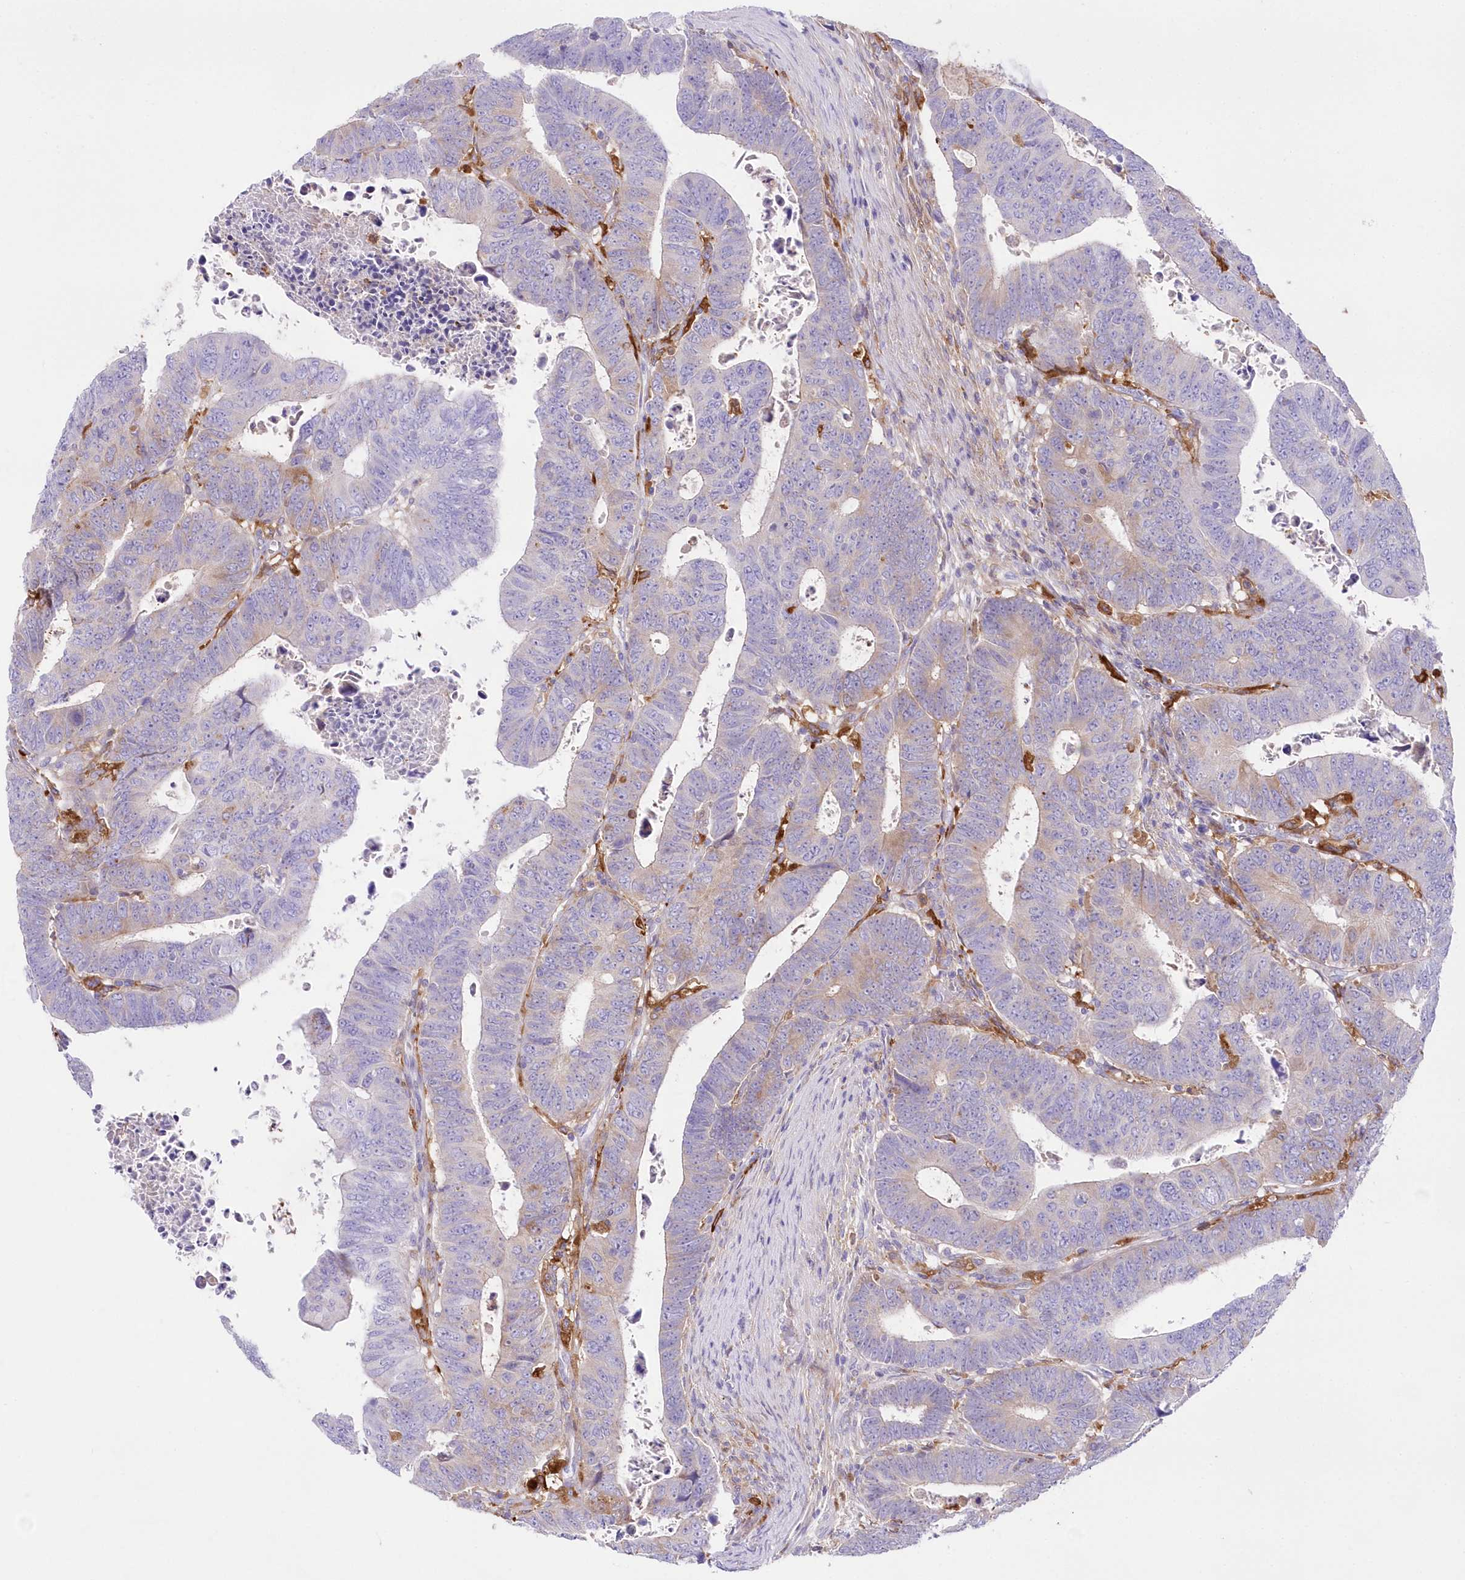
{"staining": {"intensity": "weak", "quantity": "<25%", "location": "cytoplasmic/membranous"}, "tissue": "colorectal cancer", "cell_type": "Tumor cells", "image_type": "cancer", "snomed": [{"axis": "morphology", "description": "Normal tissue, NOS"}, {"axis": "morphology", "description": "Adenocarcinoma, NOS"}, {"axis": "topography", "description": "Rectum"}], "caption": "Immunohistochemical staining of human colorectal cancer (adenocarcinoma) demonstrates no significant expression in tumor cells.", "gene": "DNAJC19", "patient": {"sex": "female", "age": 65}}